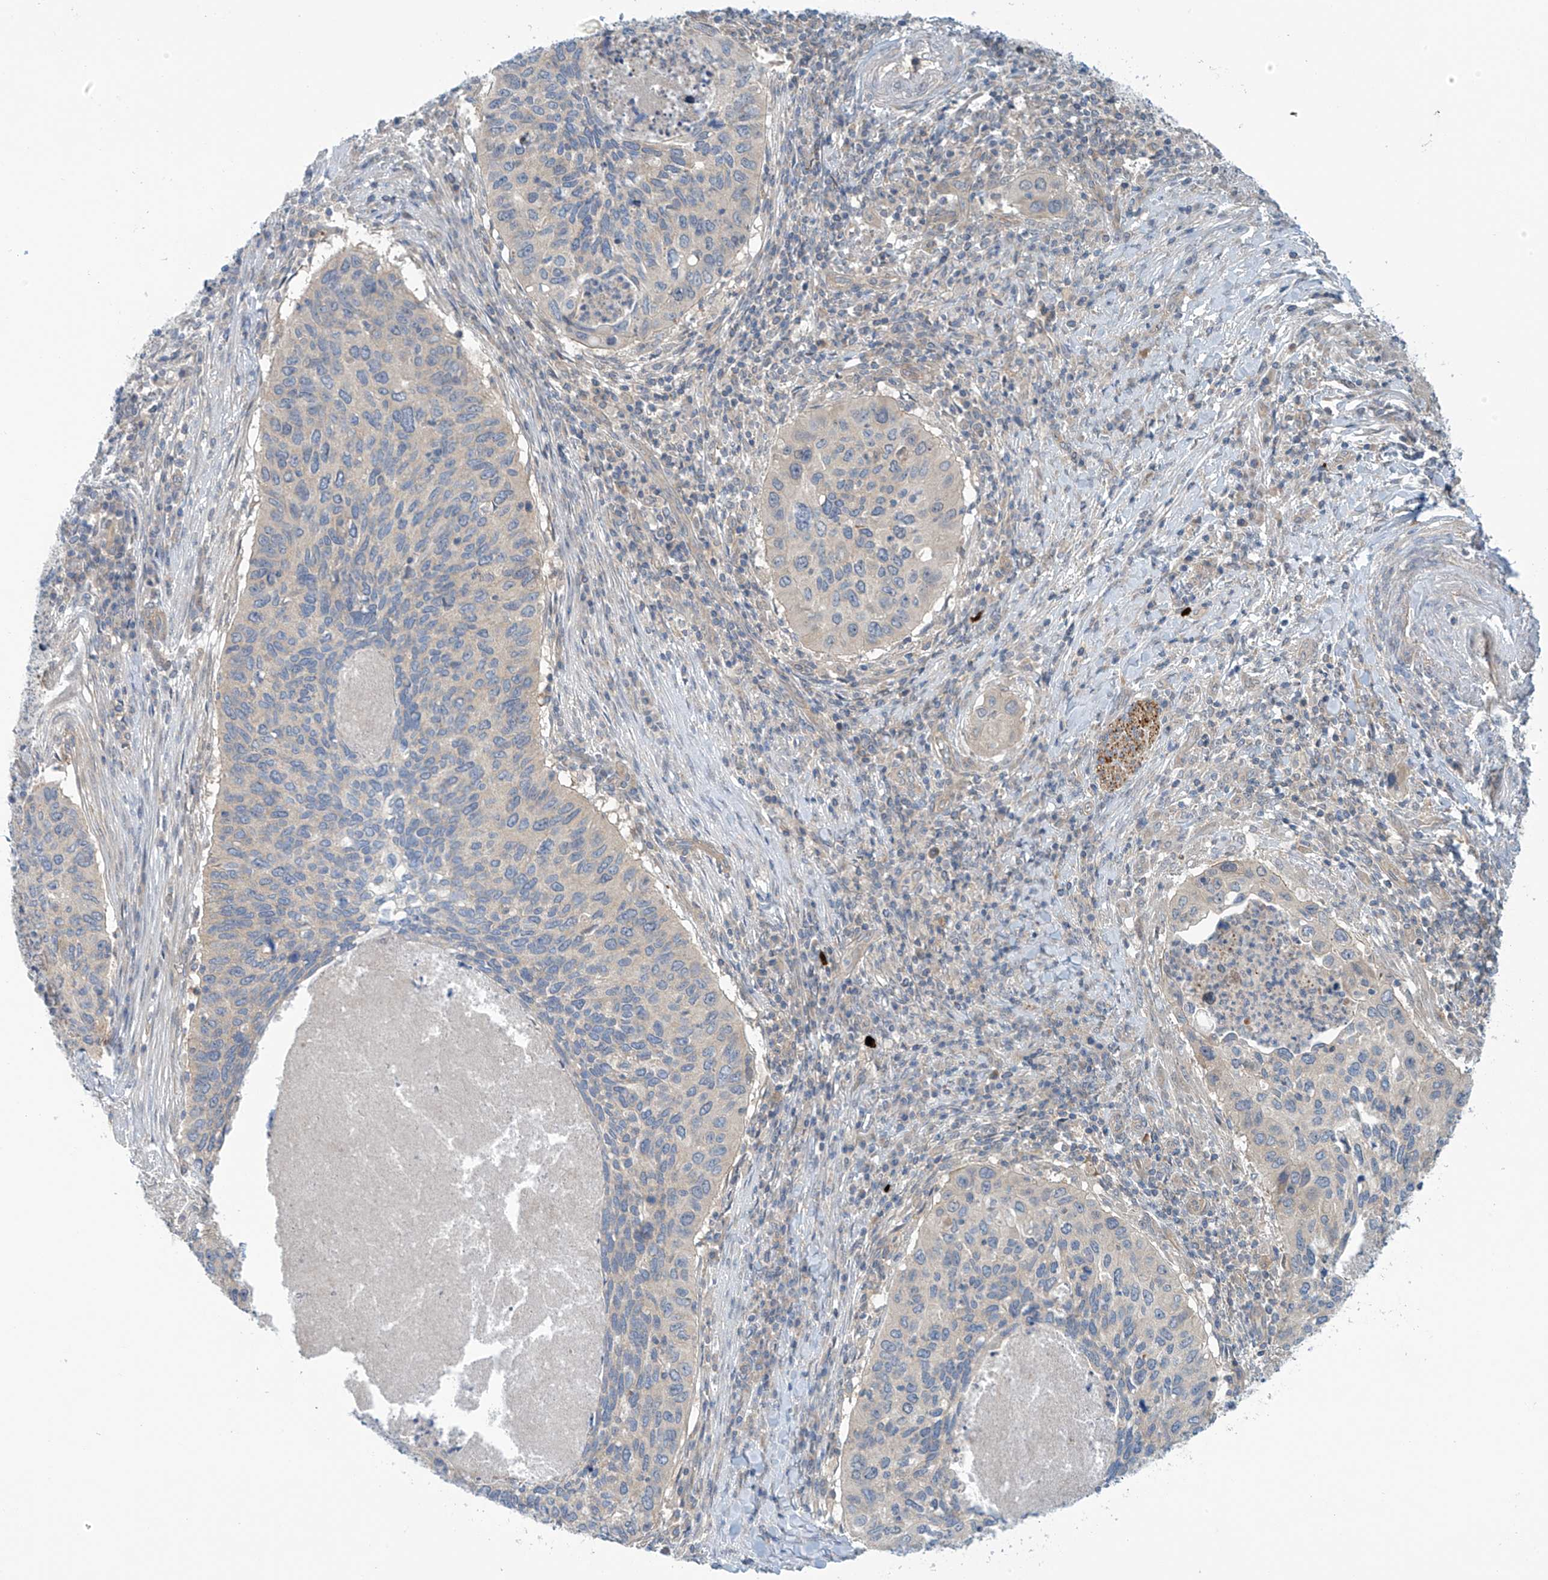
{"staining": {"intensity": "negative", "quantity": "none", "location": "none"}, "tissue": "cervical cancer", "cell_type": "Tumor cells", "image_type": "cancer", "snomed": [{"axis": "morphology", "description": "Squamous cell carcinoma, NOS"}, {"axis": "topography", "description": "Cervix"}], "caption": "Tumor cells are negative for brown protein staining in cervical squamous cell carcinoma.", "gene": "FSD1L", "patient": {"sex": "female", "age": 38}}